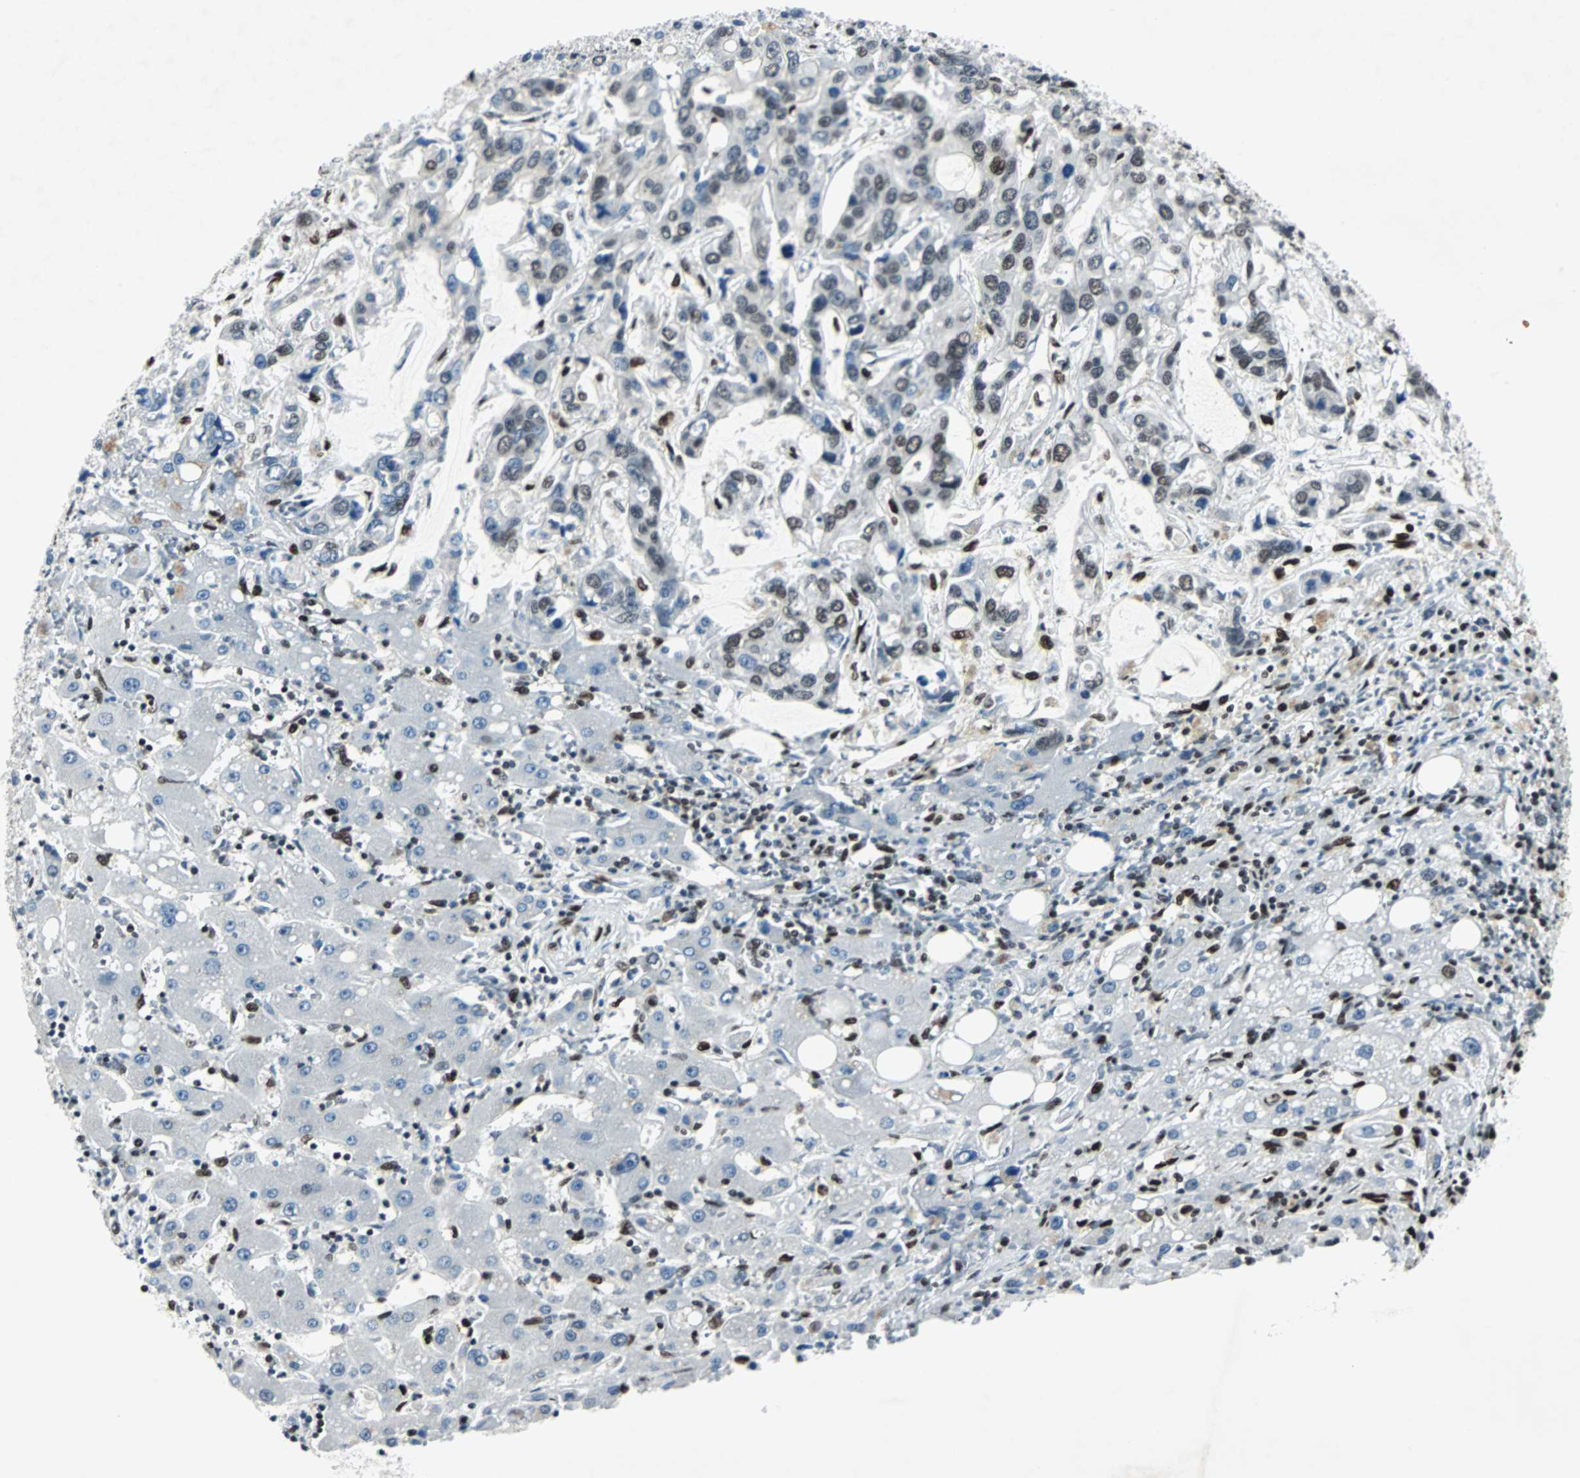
{"staining": {"intensity": "moderate", "quantity": "25%-75%", "location": "nuclear"}, "tissue": "liver cancer", "cell_type": "Tumor cells", "image_type": "cancer", "snomed": [{"axis": "morphology", "description": "Cholangiocarcinoma"}, {"axis": "topography", "description": "Liver"}], "caption": "This histopathology image demonstrates immunohistochemistry staining of human cholangiocarcinoma (liver), with medium moderate nuclear staining in approximately 25%-75% of tumor cells.", "gene": "MEF2D", "patient": {"sex": "female", "age": 65}}